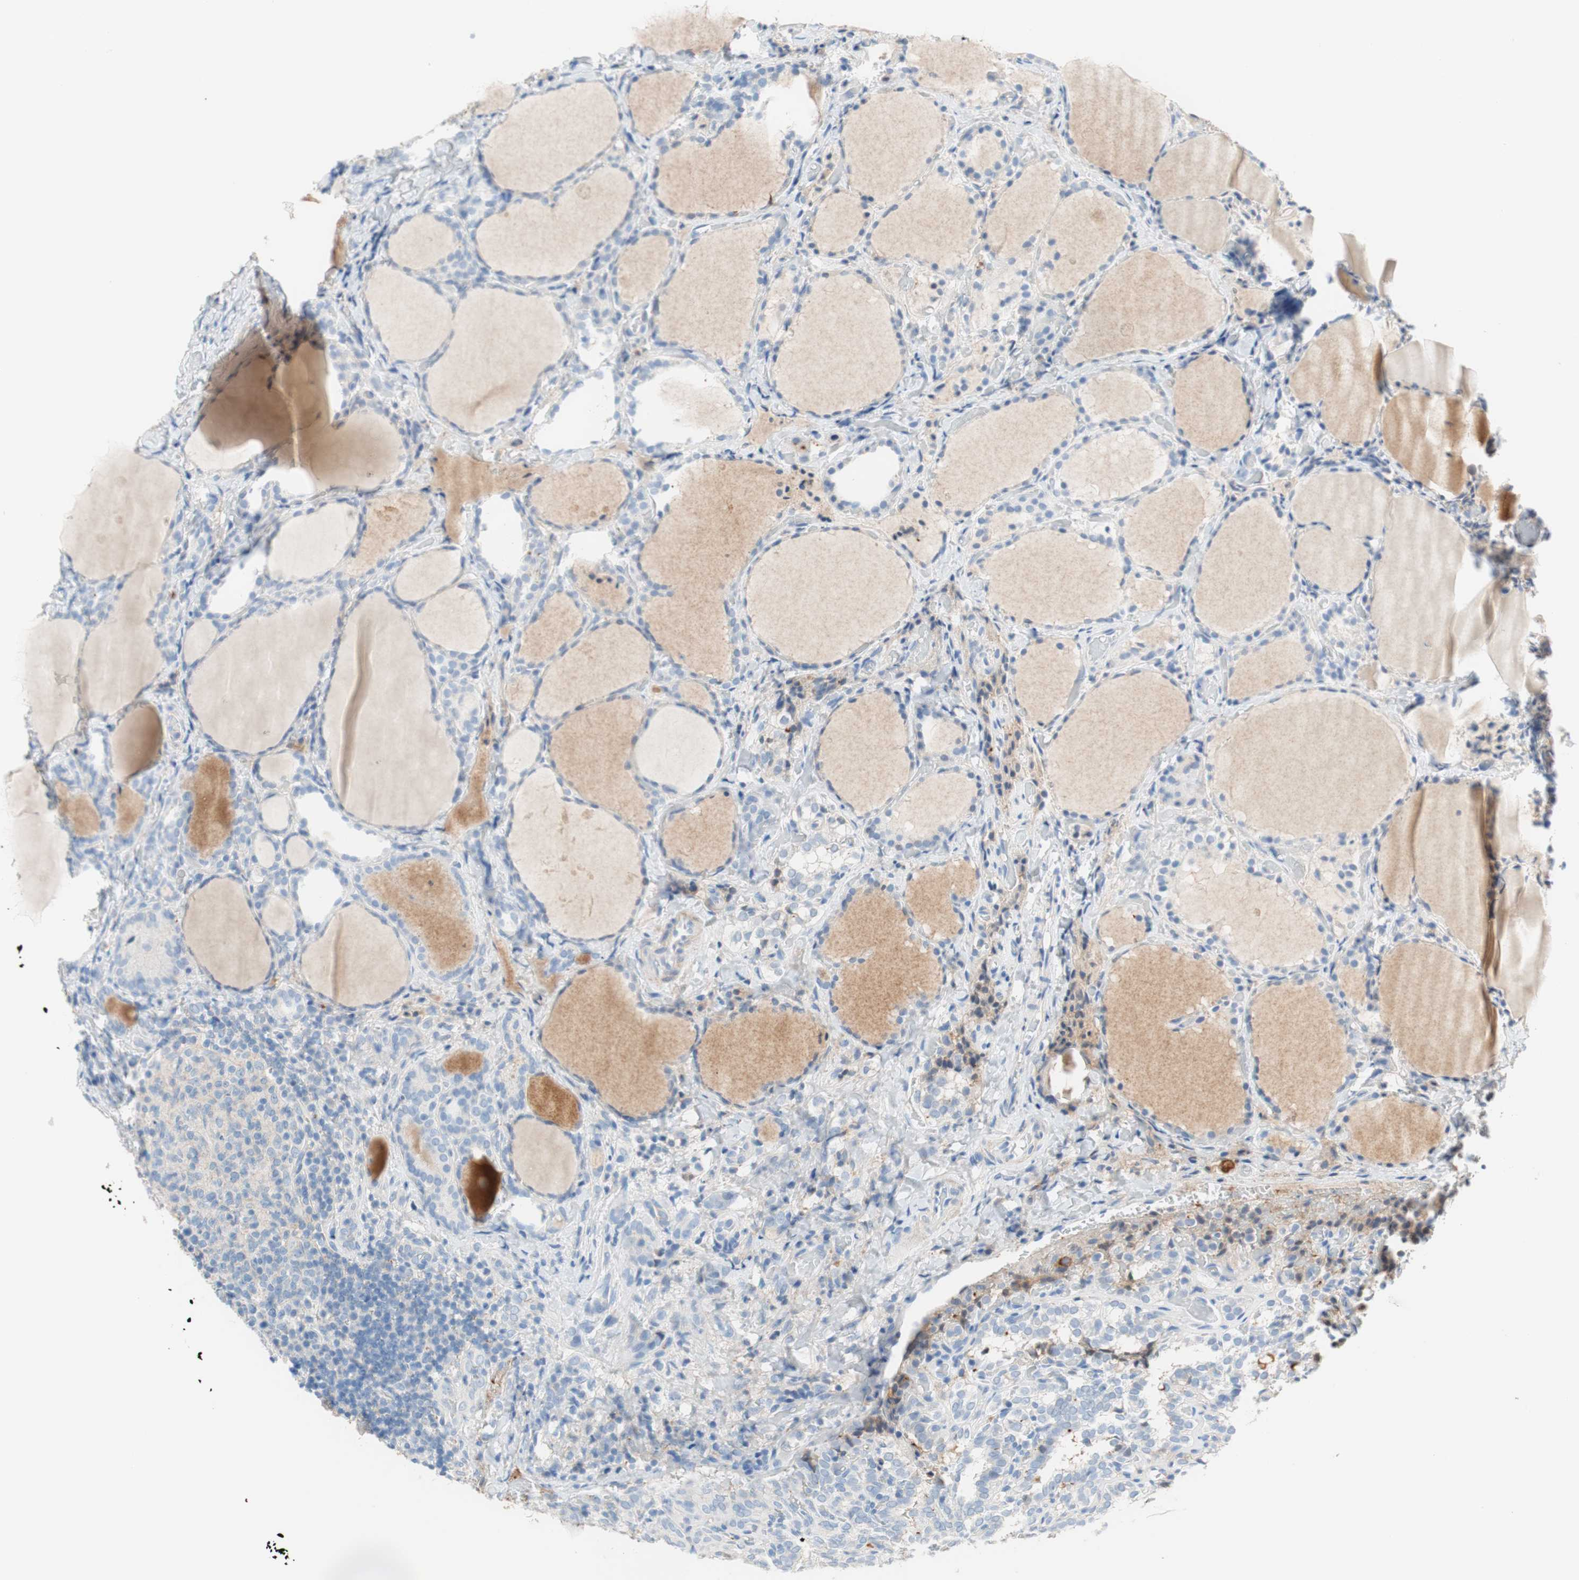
{"staining": {"intensity": "negative", "quantity": "none", "location": "none"}, "tissue": "thyroid cancer", "cell_type": "Tumor cells", "image_type": "cancer", "snomed": [{"axis": "morphology", "description": "Normal tissue, NOS"}, {"axis": "morphology", "description": "Papillary adenocarcinoma, NOS"}, {"axis": "topography", "description": "Thyroid gland"}], "caption": "The image exhibits no significant staining in tumor cells of thyroid cancer (papillary adenocarcinoma). Nuclei are stained in blue.", "gene": "RBP4", "patient": {"sex": "female", "age": 30}}